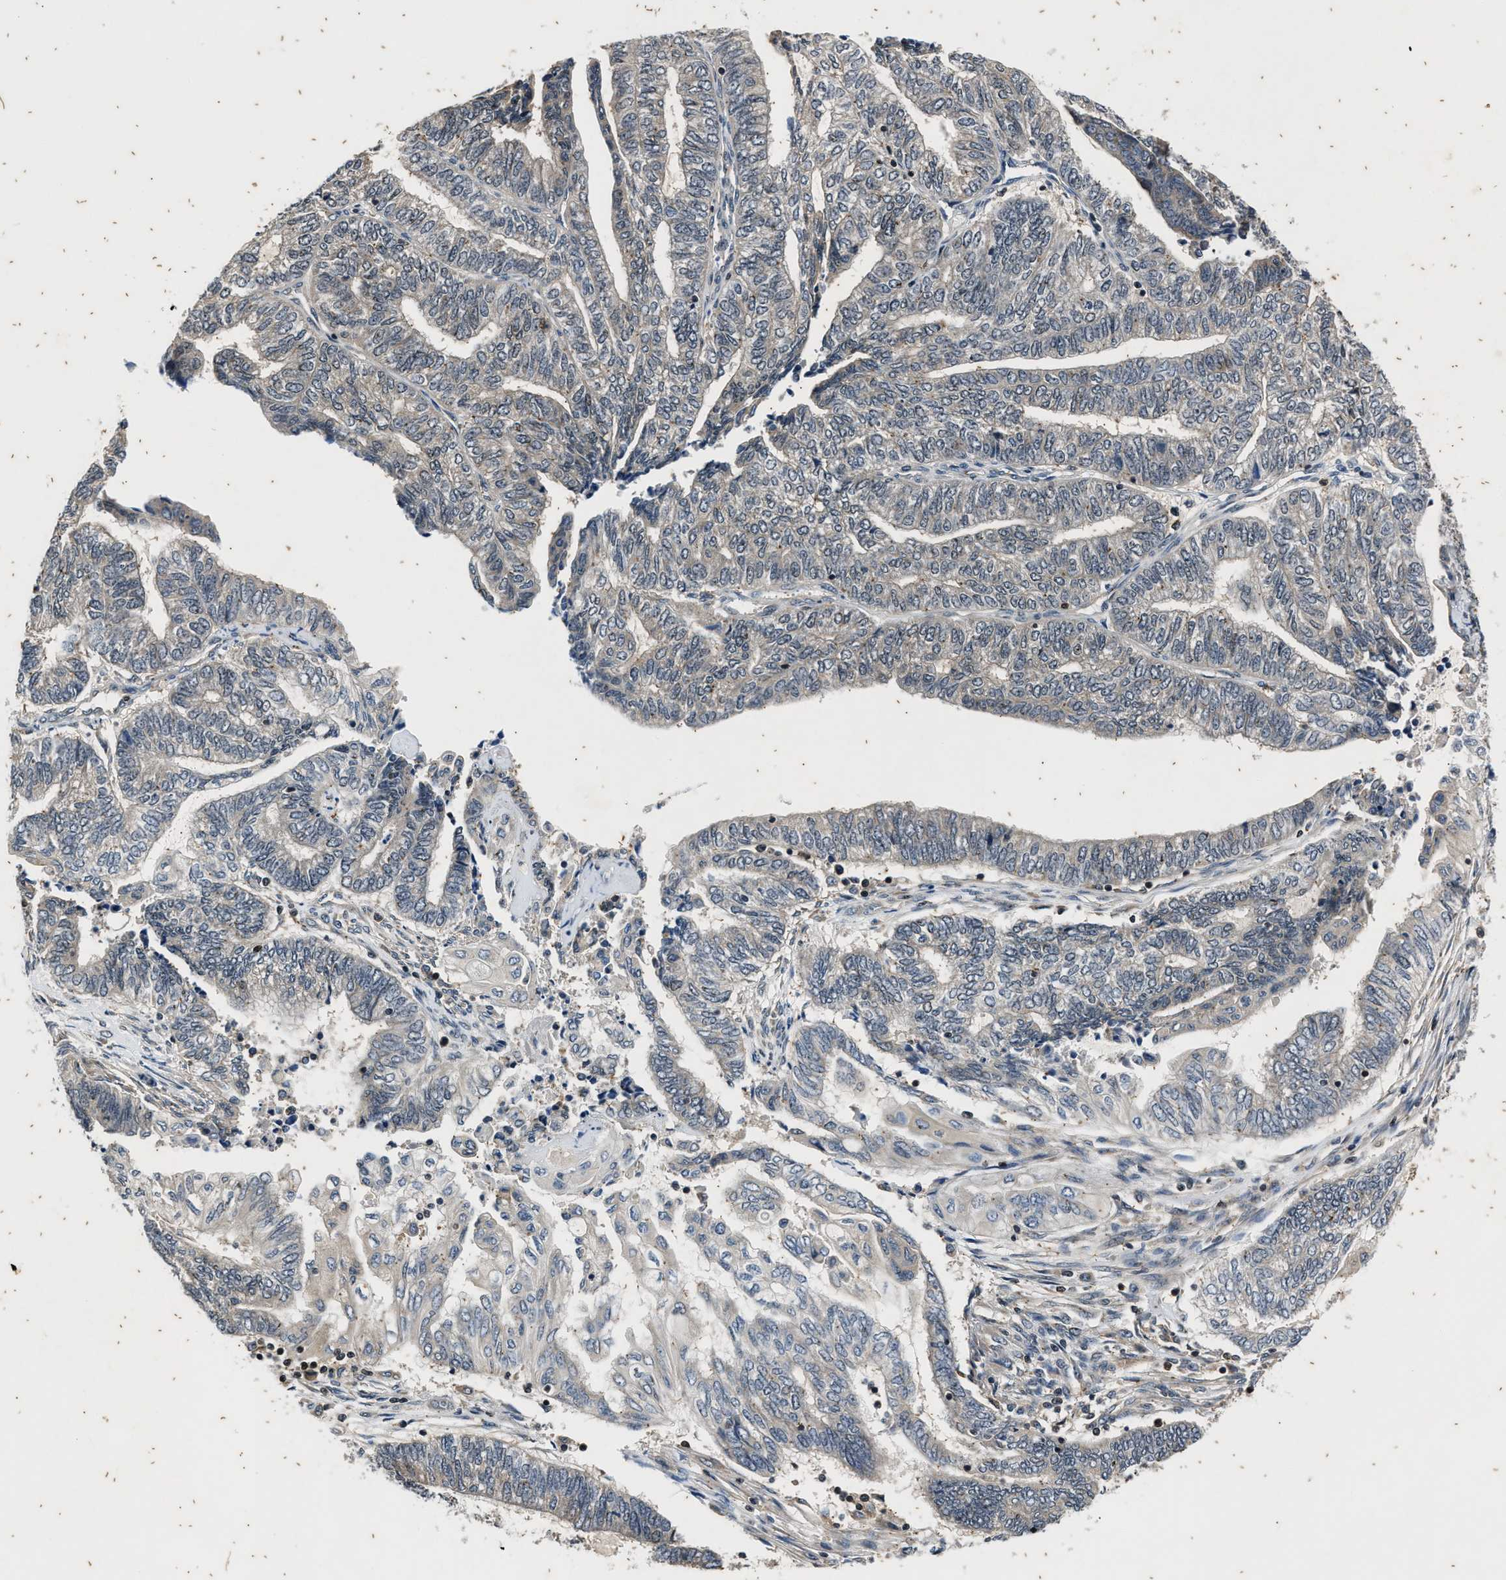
{"staining": {"intensity": "negative", "quantity": "none", "location": "none"}, "tissue": "endometrial cancer", "cell_type": "Tumor cells", "image_type": "cancer", "snomed": [{"axis": "morphology", "description": "Adenocarcinoma, NOS"}, {"axis": "topography", "description": "Uterus"}, {"axis": "topography", "description": "Endometrium"}], "caption": "A histopathology image of human adenocarcinoma (endometrial) is negative for staining in tumor cells.", "gene": "PTPN7", "patient": {"sex": "female", "age": 70}}